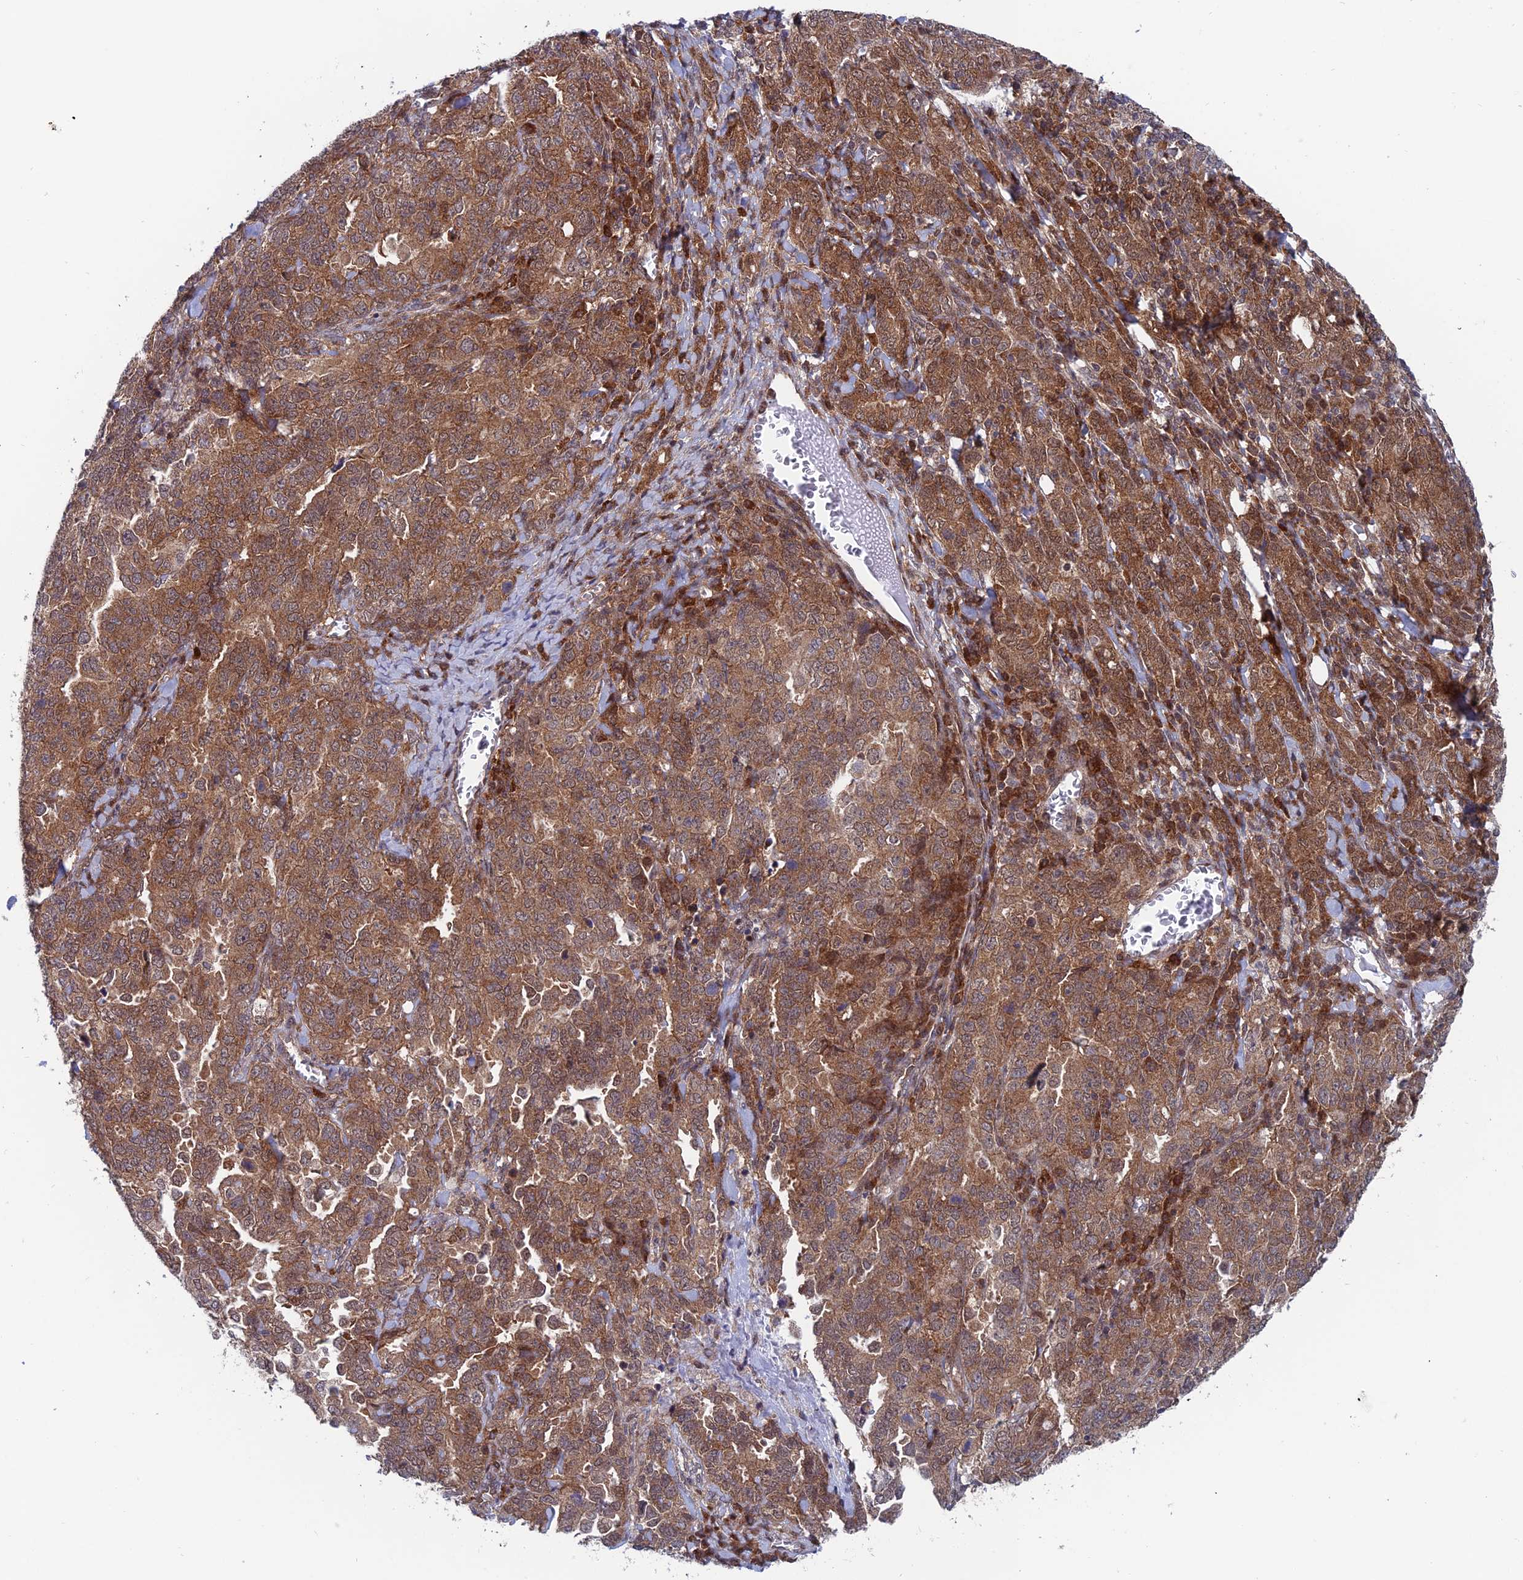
{"staining": {"intensity": "strong", "quantity": ">75%", "location": "cytoplasmic/membranous,nuclear"}, "tissue": "ovarian cancer", "cell_type": "Tumor cells", "image_type": "cancer", "snomed": [{"axis": "morphology", "description": "Carcinoma, endometroid"}, {"axis": "topography", "description": "Ovary"}], "caption": "Human ovarian endometroid carcinoma stained for a protein (brown) shows strong cytoplasmic/membranous and nuclear positive positivity in about >75% of tumor cells.", "gene": "IGBP1", "patient": {"sex": "female", "age": 62}}